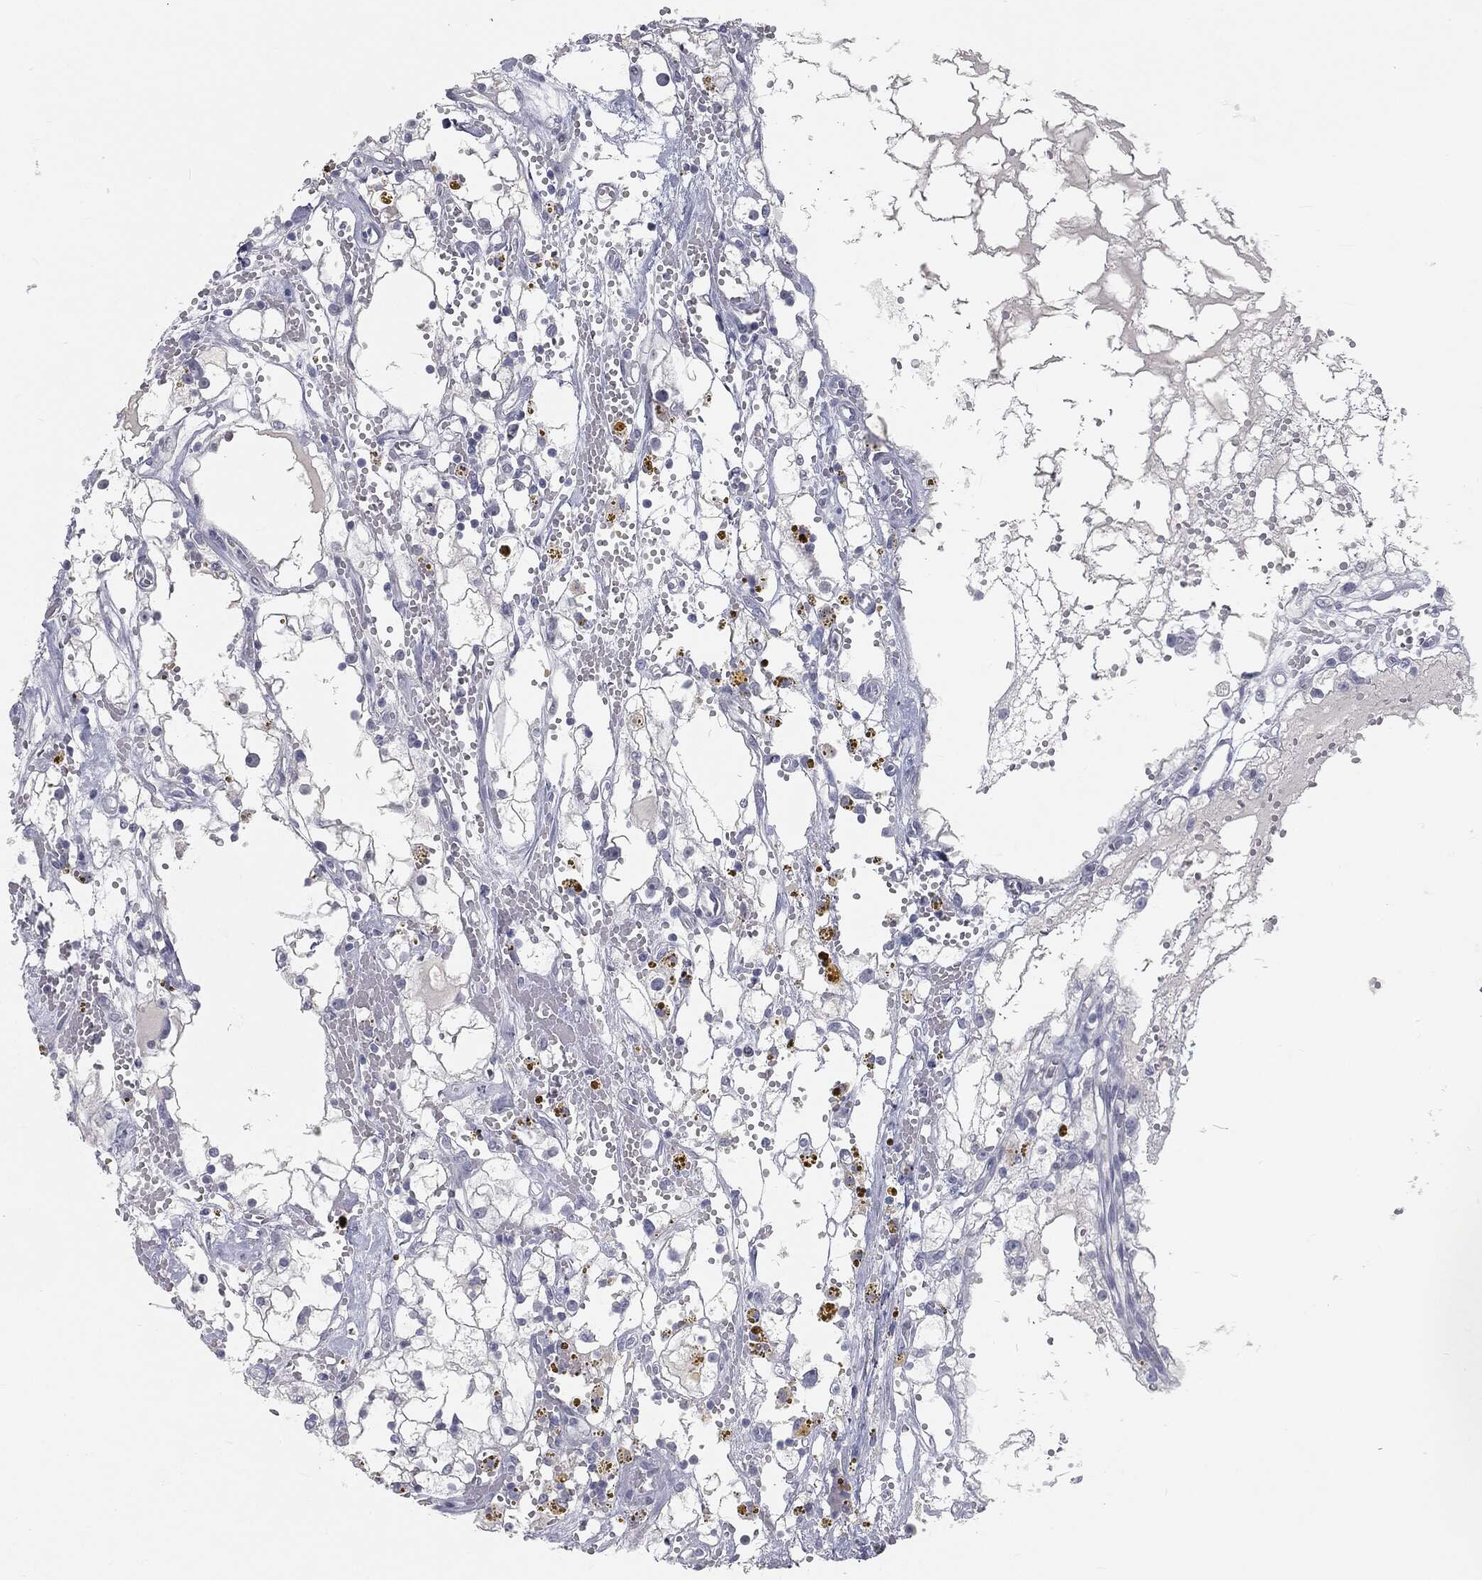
{"staining": {"intensity": "negative", "quantity": "none", "location": "none"}, "tissue": "renal cancer", "cell_type": "Tumor cells", "image_type": "cancer", "snomed": [{"axis": "morphology", "description": "Adenocarcinoma, NOS"}, {"axis": "topography", "description": "Kidney"}], "caption": "A photomicrograph of renal cancer (adenocarcinoma) stained for a protein displays no brown staining in tumor cells.", "gene": "PRAME", "patient": {"sex": "male", "age": 56}}